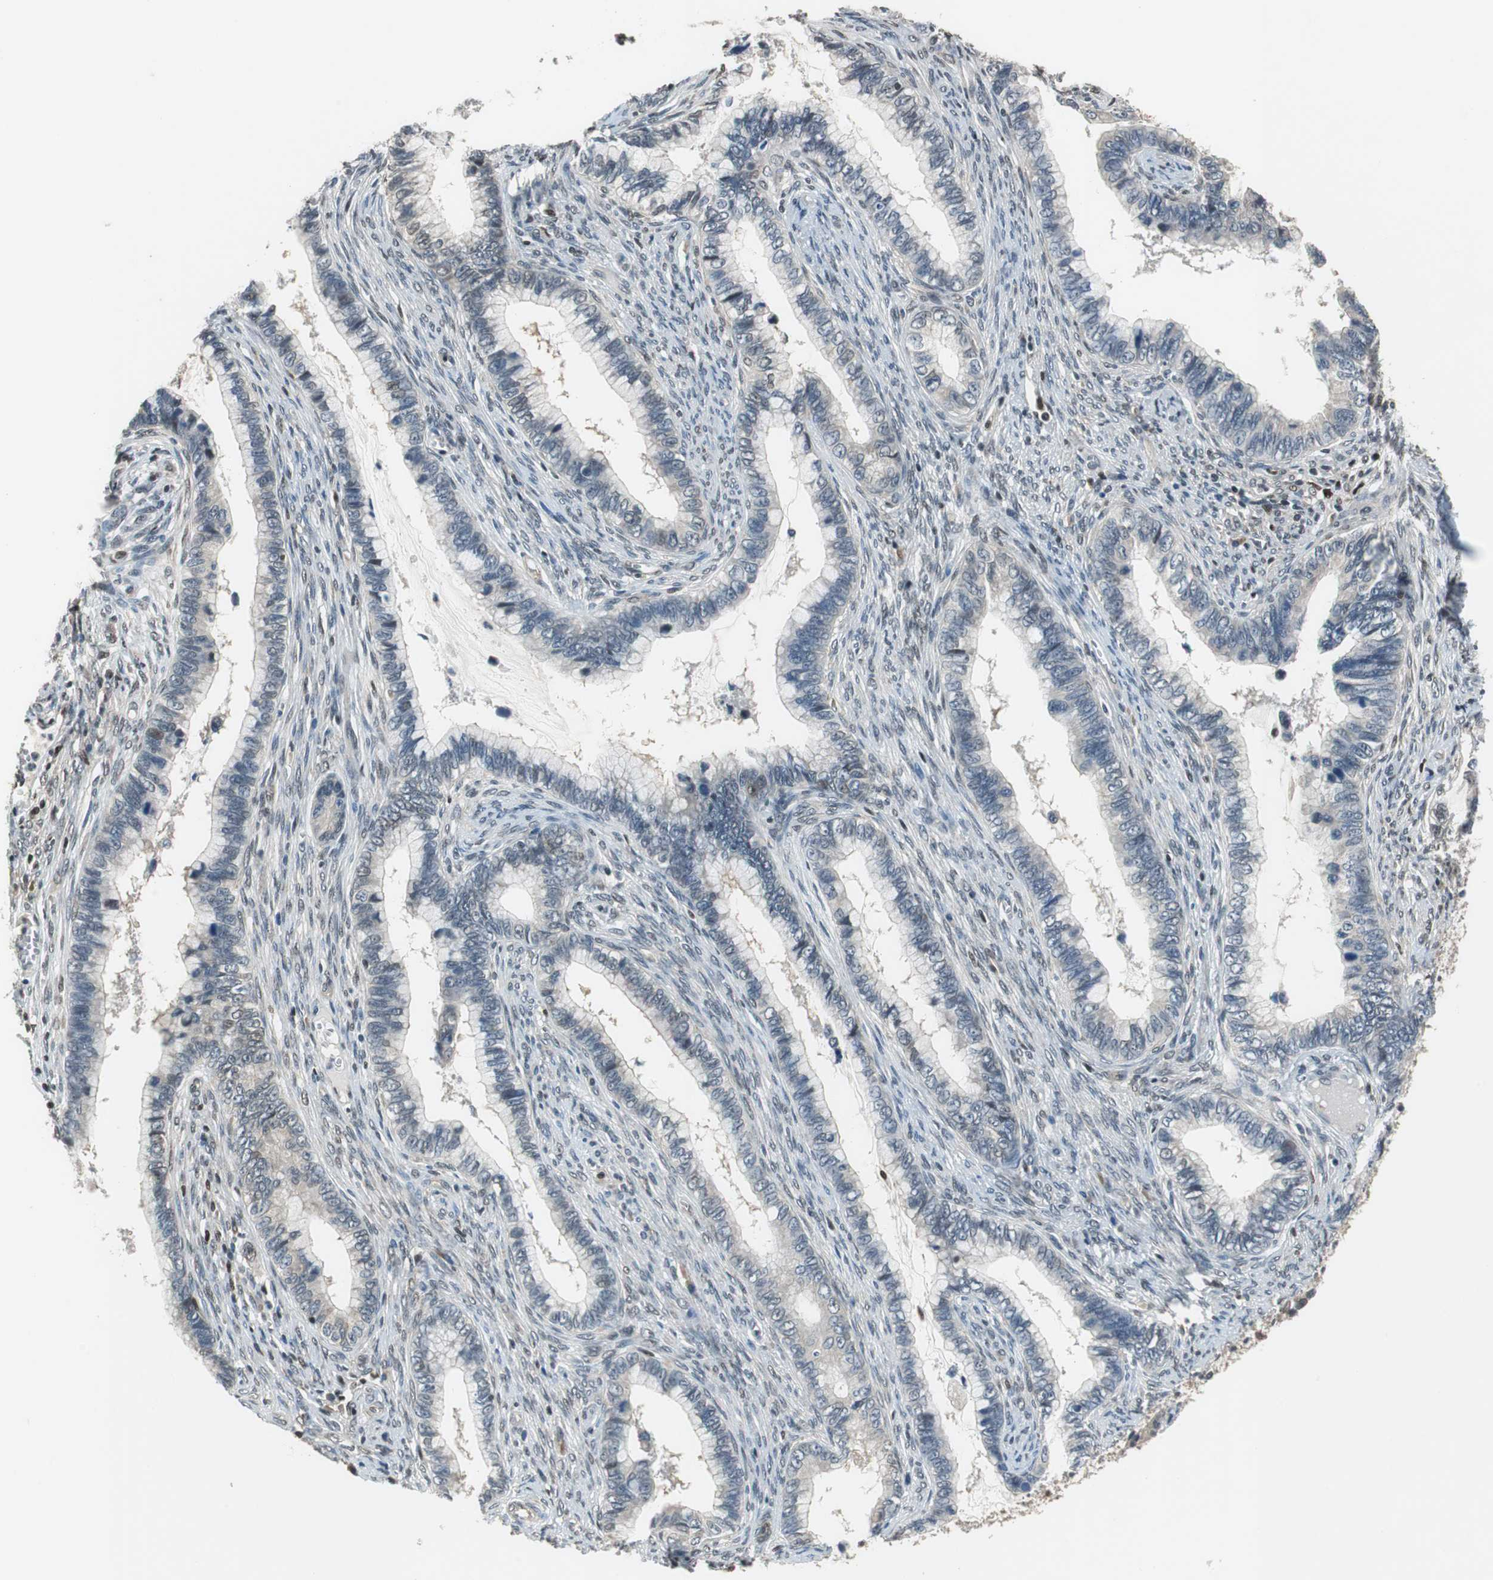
{"staining": {"intensity": "negative", "quantity": "none", "location": "none"}, "tissue": "cervical cancer", "cell_type": "Tumor cells", "image_type": "cancer", "snomed": [{"axis": "morphology", "description": "Adenocarcinoma, NOS"}, {"axis": "topography", "description": "Cervix"}], "caption": "This is an immunohistochemistry (IHC) histopathology image of cervical cancer. There is no positivity in tumor cells.", "gene": "MAFB", "patient": {"sex": "female", "age": 44}}